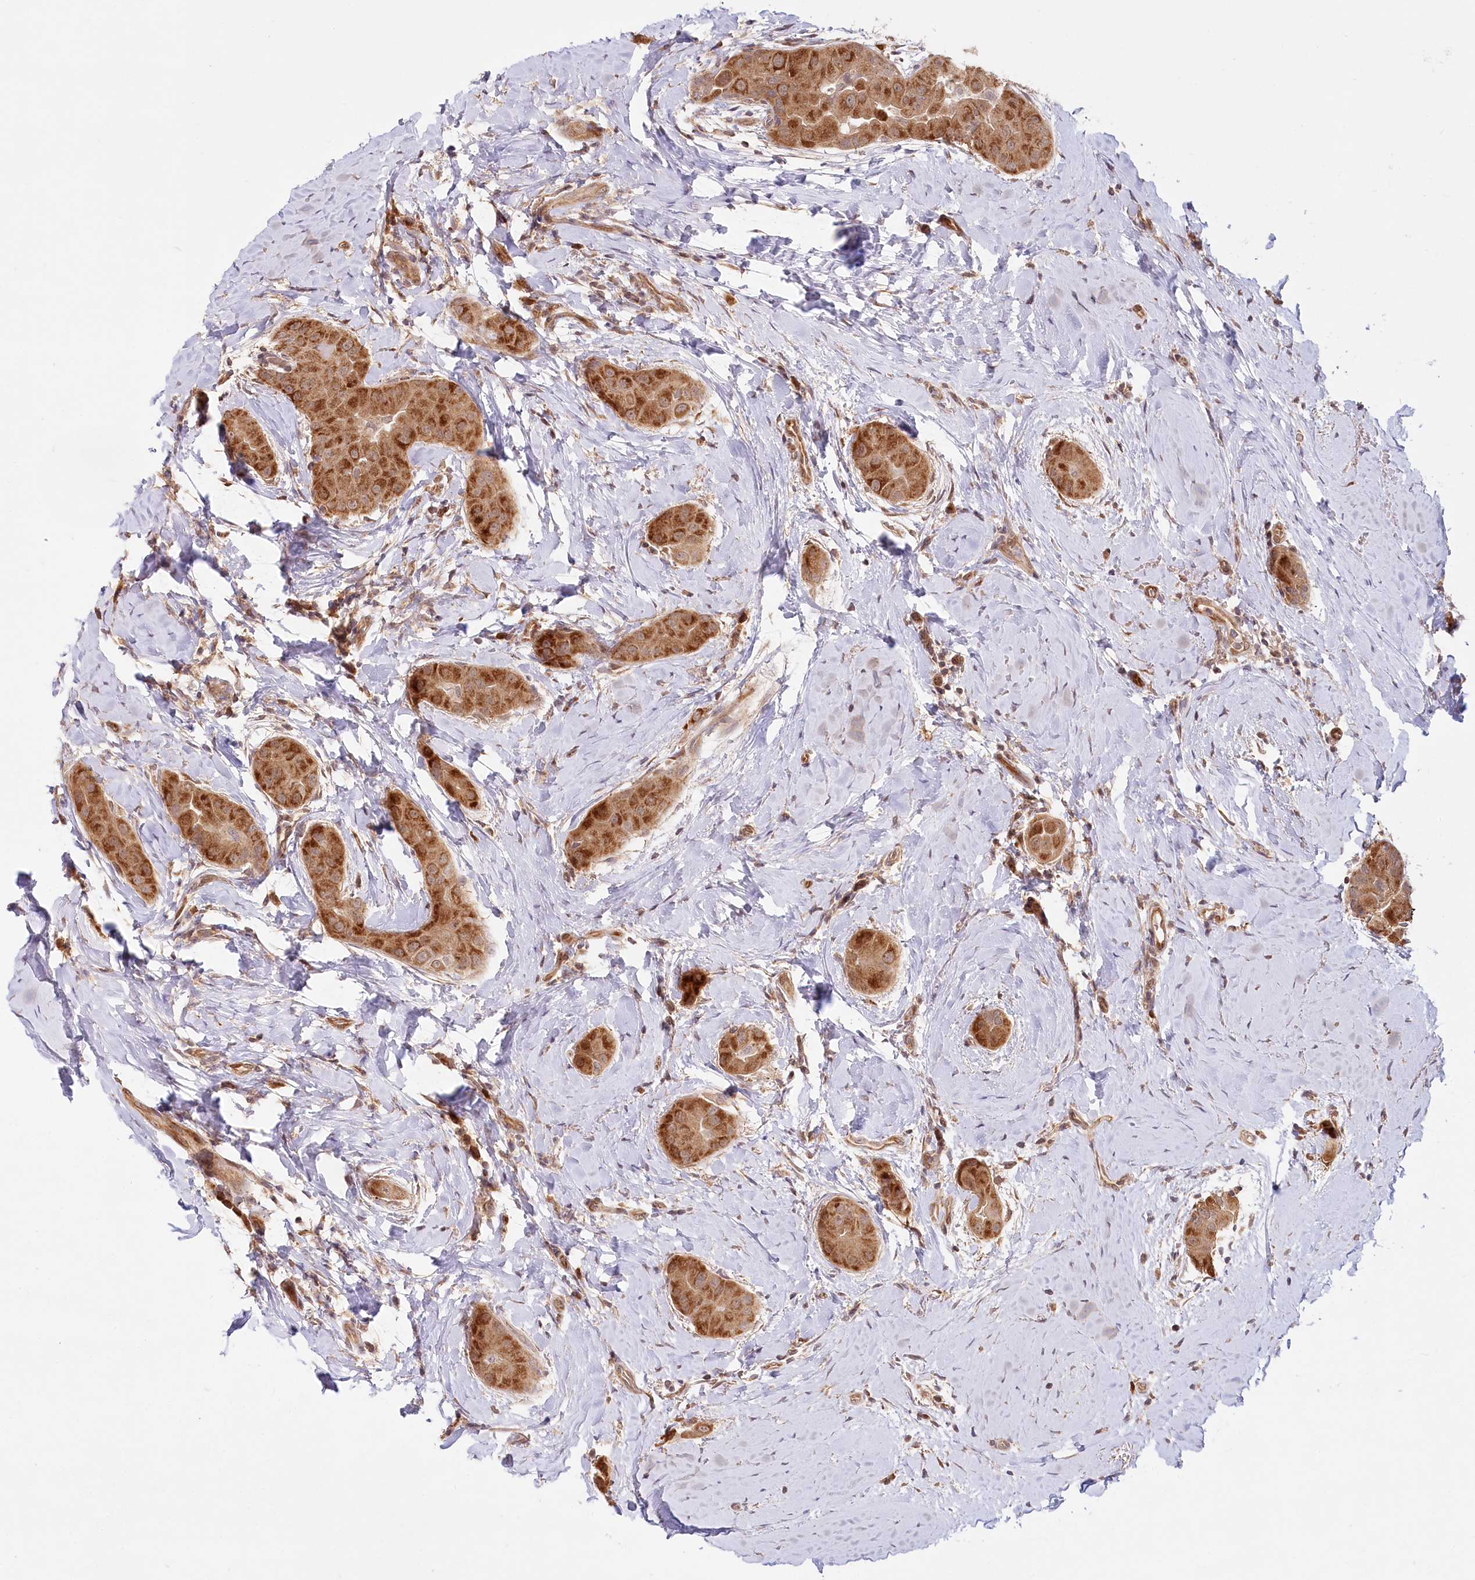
{"staining": {"intensity": "moderate", "quantity": ">75%", "location": "cytoplasmic/membranous"}, "tissue": "thyroid cancer", "cell_type": "Tumor cells", "image_type": "cancer", "snomed": [{"axis": "morphology", "description": "Papillary adenocarcinoma, NOS"}, {"axis": "topography", "description": "Thyroid gland"}], "caption": "Tumor cells display medium levels of moderate cytoplasmic/membranous staining in about >75% of cells in papillary adenocarcinoma (thyroid).", "gene": "CEP70", "patient": {"sex": "male", "age": 33}}